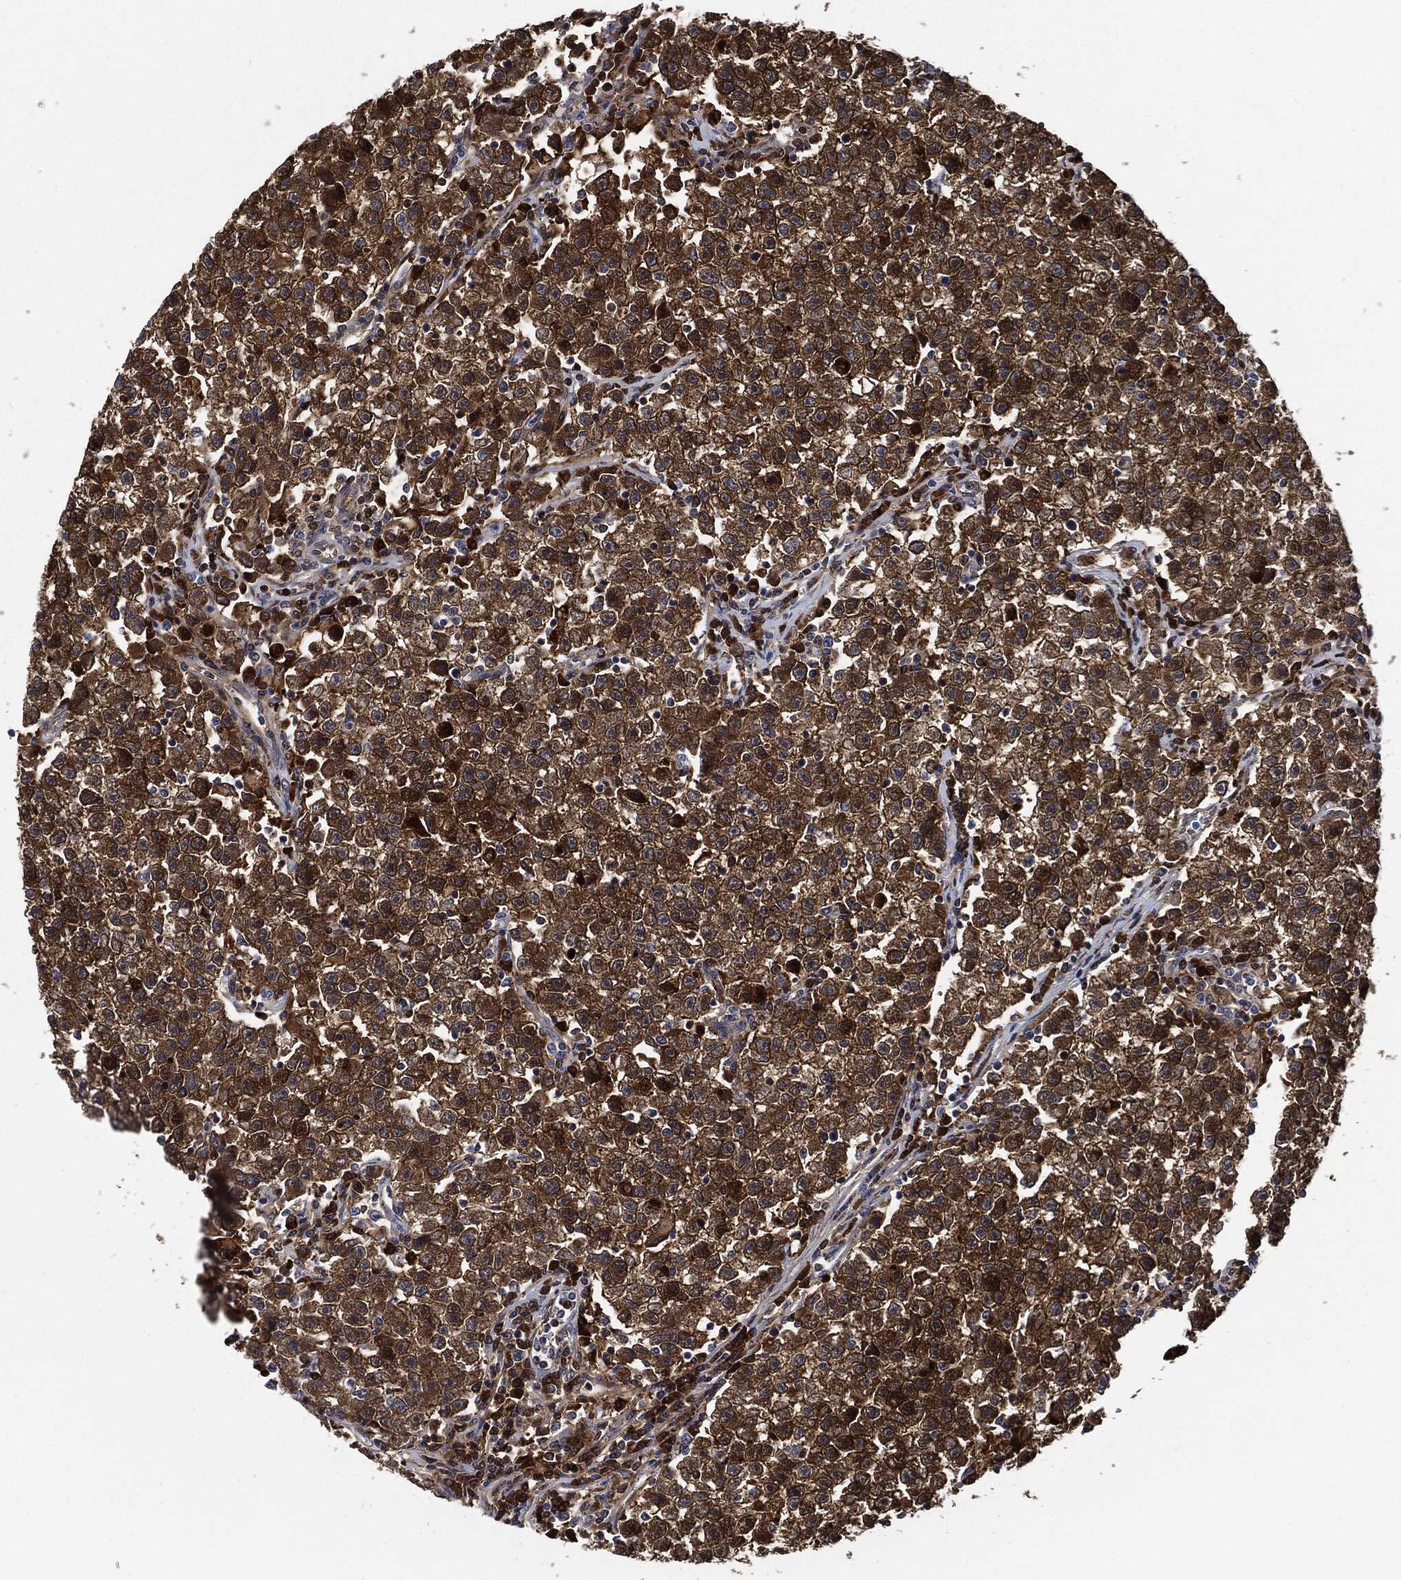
{"staining": {"intensity": "strong", "quantity": "25%-75%", "location": "cytoplasmic/membranous"}, "tissue": "testis cancer", "cell_type": "Tumor cells", "image_type": "cancer", "snomed": [{"axis": "morphology", "description": "Seminoma, NOS"}, {"axis": "topography", "description": "Testis"}], "caption": "A brown stain highlights strong cytoplasmic/membranous expression of a protein in human testis cancer (seminoma) tumor cells. (DAB (3,3'-diaminobenzidine) = brown stain, brightfield microscopy at high magnification).", "gene": "PRDX2", "patient": {"sex": "male", "age": 22}}